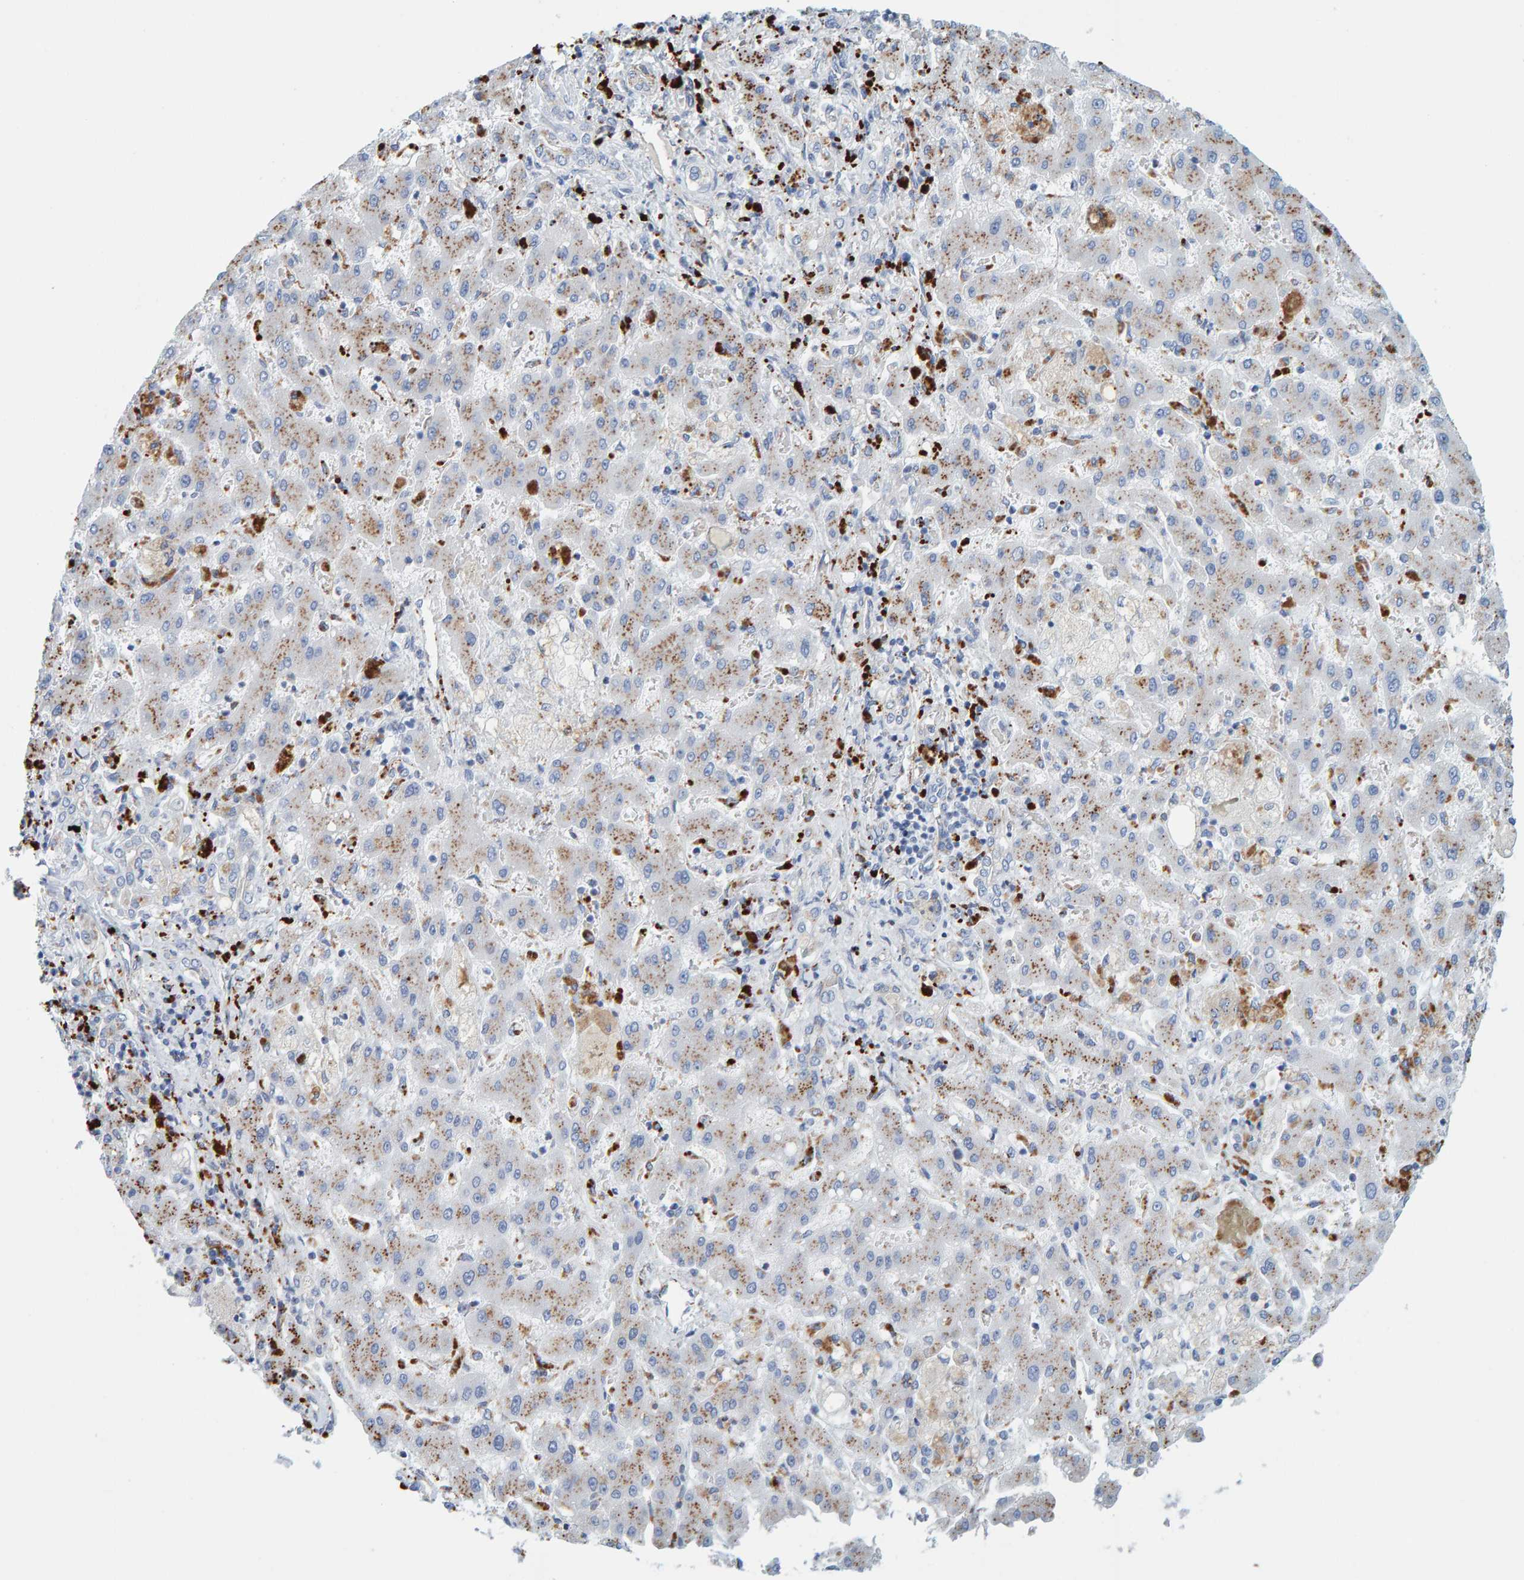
{"staining": {"intensity": "weak", "quantity": "25%-75%", "location": "cytoplasmic/membranous"}, "tissue": "liver cancer", "cell_type": "Tumor cells", "image_type": "cancer", "snomed": [{"axis": "morphology", "description": "Cholangiocarcinoma"}, {"axis": "topography", "description": "Liver"}], "caption": "Liver cancer was stained to show a protein in brown. There is low levels of weak cytoplasmic/membranous staining in about 25%-75% of tumor cells. The protein is shown in brown color, while the nuclei are stained blue.", "gene": "BIN3", "patient": {"sex": "male", "age": 50}}